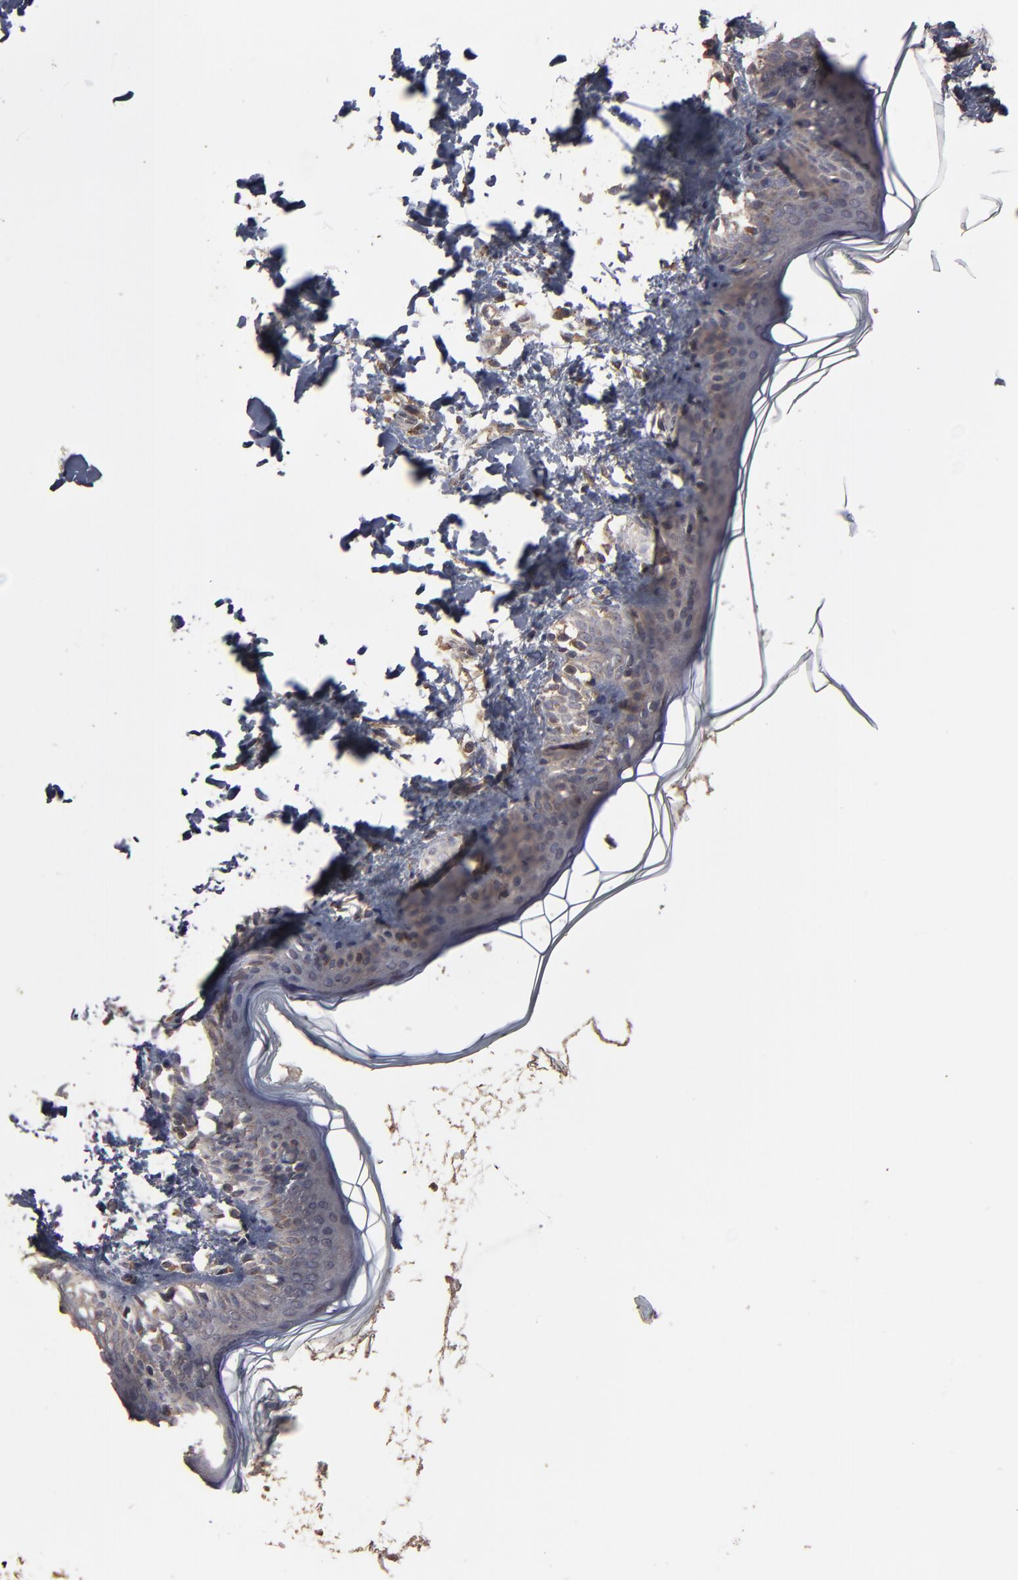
{"staining": {"intensity": "moderate", "quantity": ">75%", "location": "cytoplasmic/membranous"}, "tissue": "skin", "cell_type": "Fibroblasts", "image_type": "normal", "snomed": [{"axis": "morphology", "description": "Normal tissue, NOS"}, {"axis": "topography", "description": "Skin"}], "caption": "Moderate cytoplasmic/membranous positivity for a protein is seen in about >75% of fibroblasts of benign skin using immunohistochemistry.", "gene": "MMP2", "patient": {"sex": "female", "age": 4}}